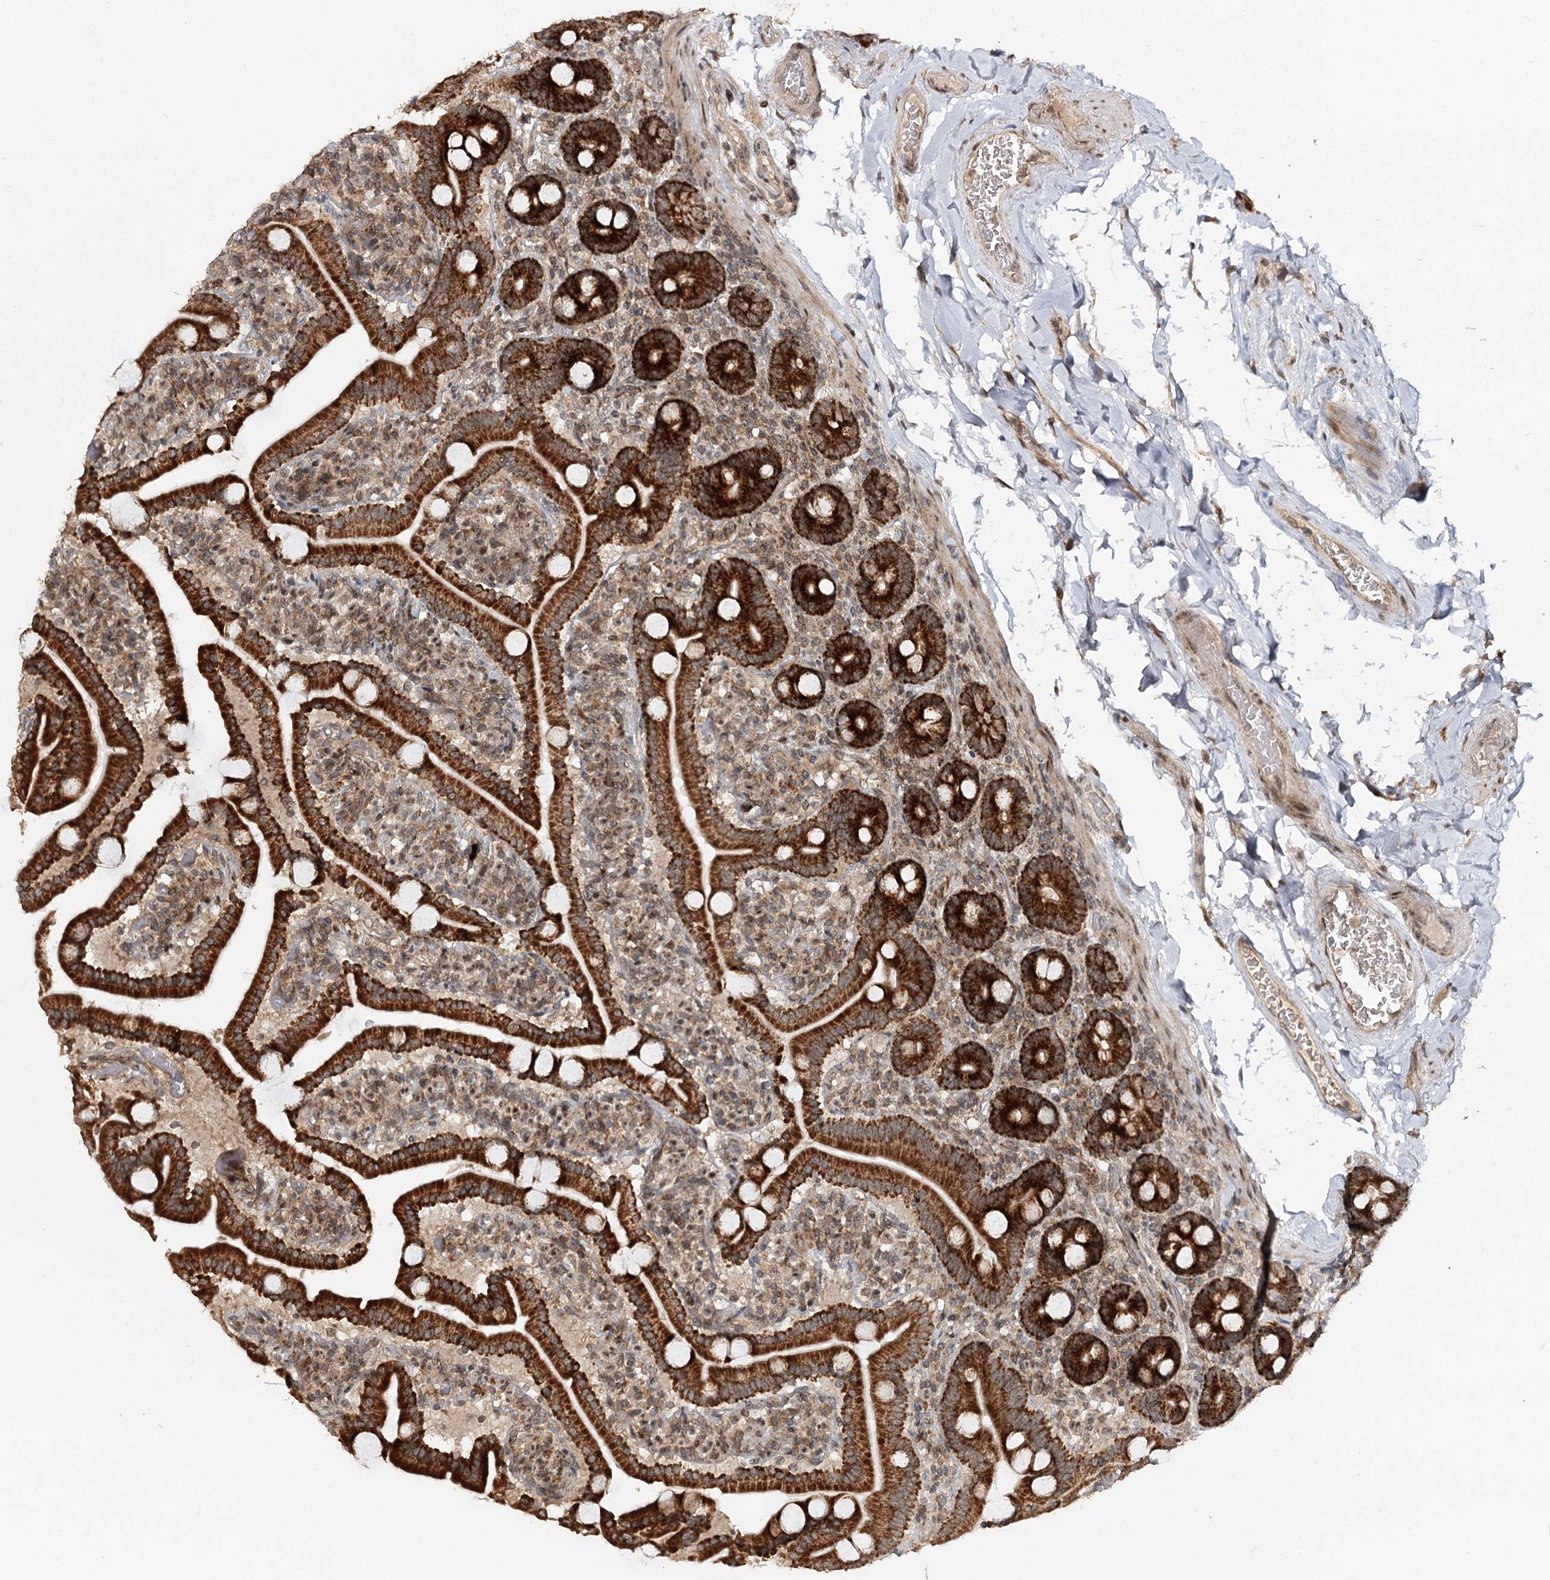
{"staining": {"intensity": "strong", "quantity": ">75%", "location": "cytoplasmic/membranous"}, "tissue": "duodenum", "cell_type": "Glandular cells", "image_type": "normal", "snomed": [{"axis": "morphology", "description": "Normal tissue, NOS"}, {"axis": "topography", "description": "Duodenum"}], "caption": "A brown stain shows strong cytoplasmic/membranous expression of a protein in glandular cells of benign human duodenum. (DAB = brown stain, brightfield microscopy at high magnification).", "gene": "ZNRF3", "patient": {"sex": "male", "age": 55}}